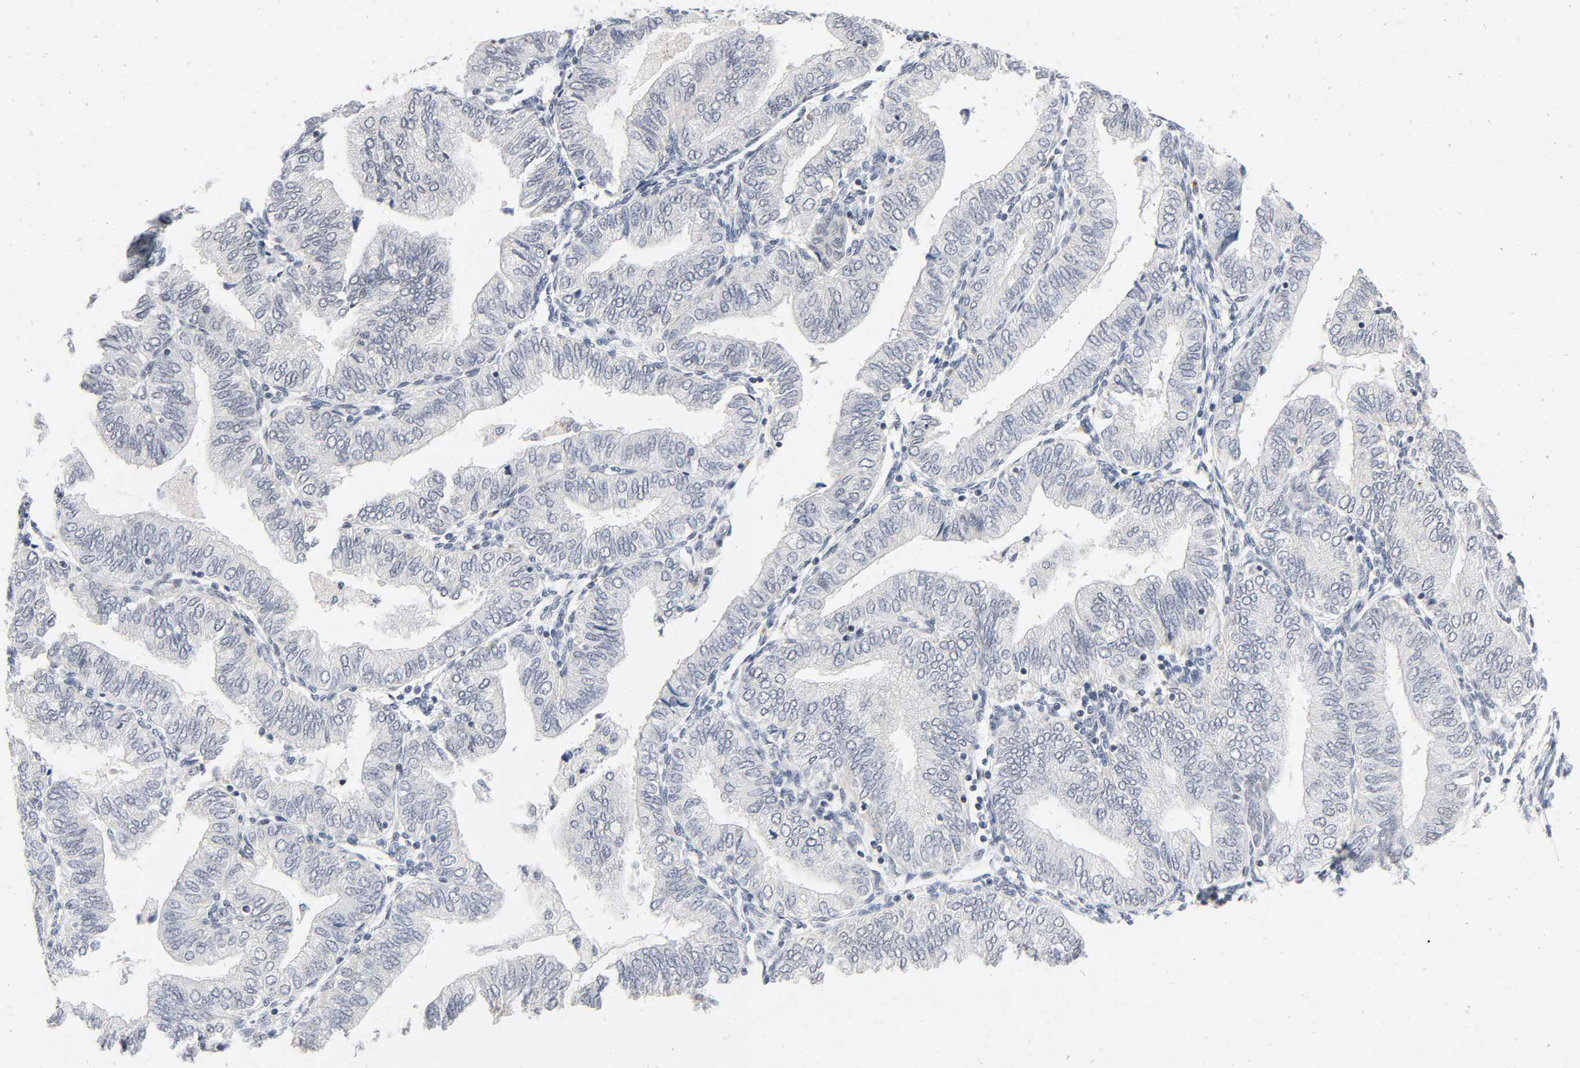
{"staining": {"intensity": "negative", "quantity": "none", "location": "none"}, "tissue": "endometrial cancer", "cell_type": "Tumor cells", "image_type": "cancer", "snomed": [{"axis": "morphology", "description": "Adenocarcinoma, NOS"}, {"axis": "topography", "description": "Endometrium"}], "caption": "This image is of adenocarcinoma (endometrial) stained with immunohistochemistry to label a protein in brown with the nuclei are counter-stained blue. There is no positivity in tumor cells. (DAB IHC visualized using brightfield microscopy, high magnification).", "gene": "GABPA", "patient": {"sex": "female", "age": 67}}